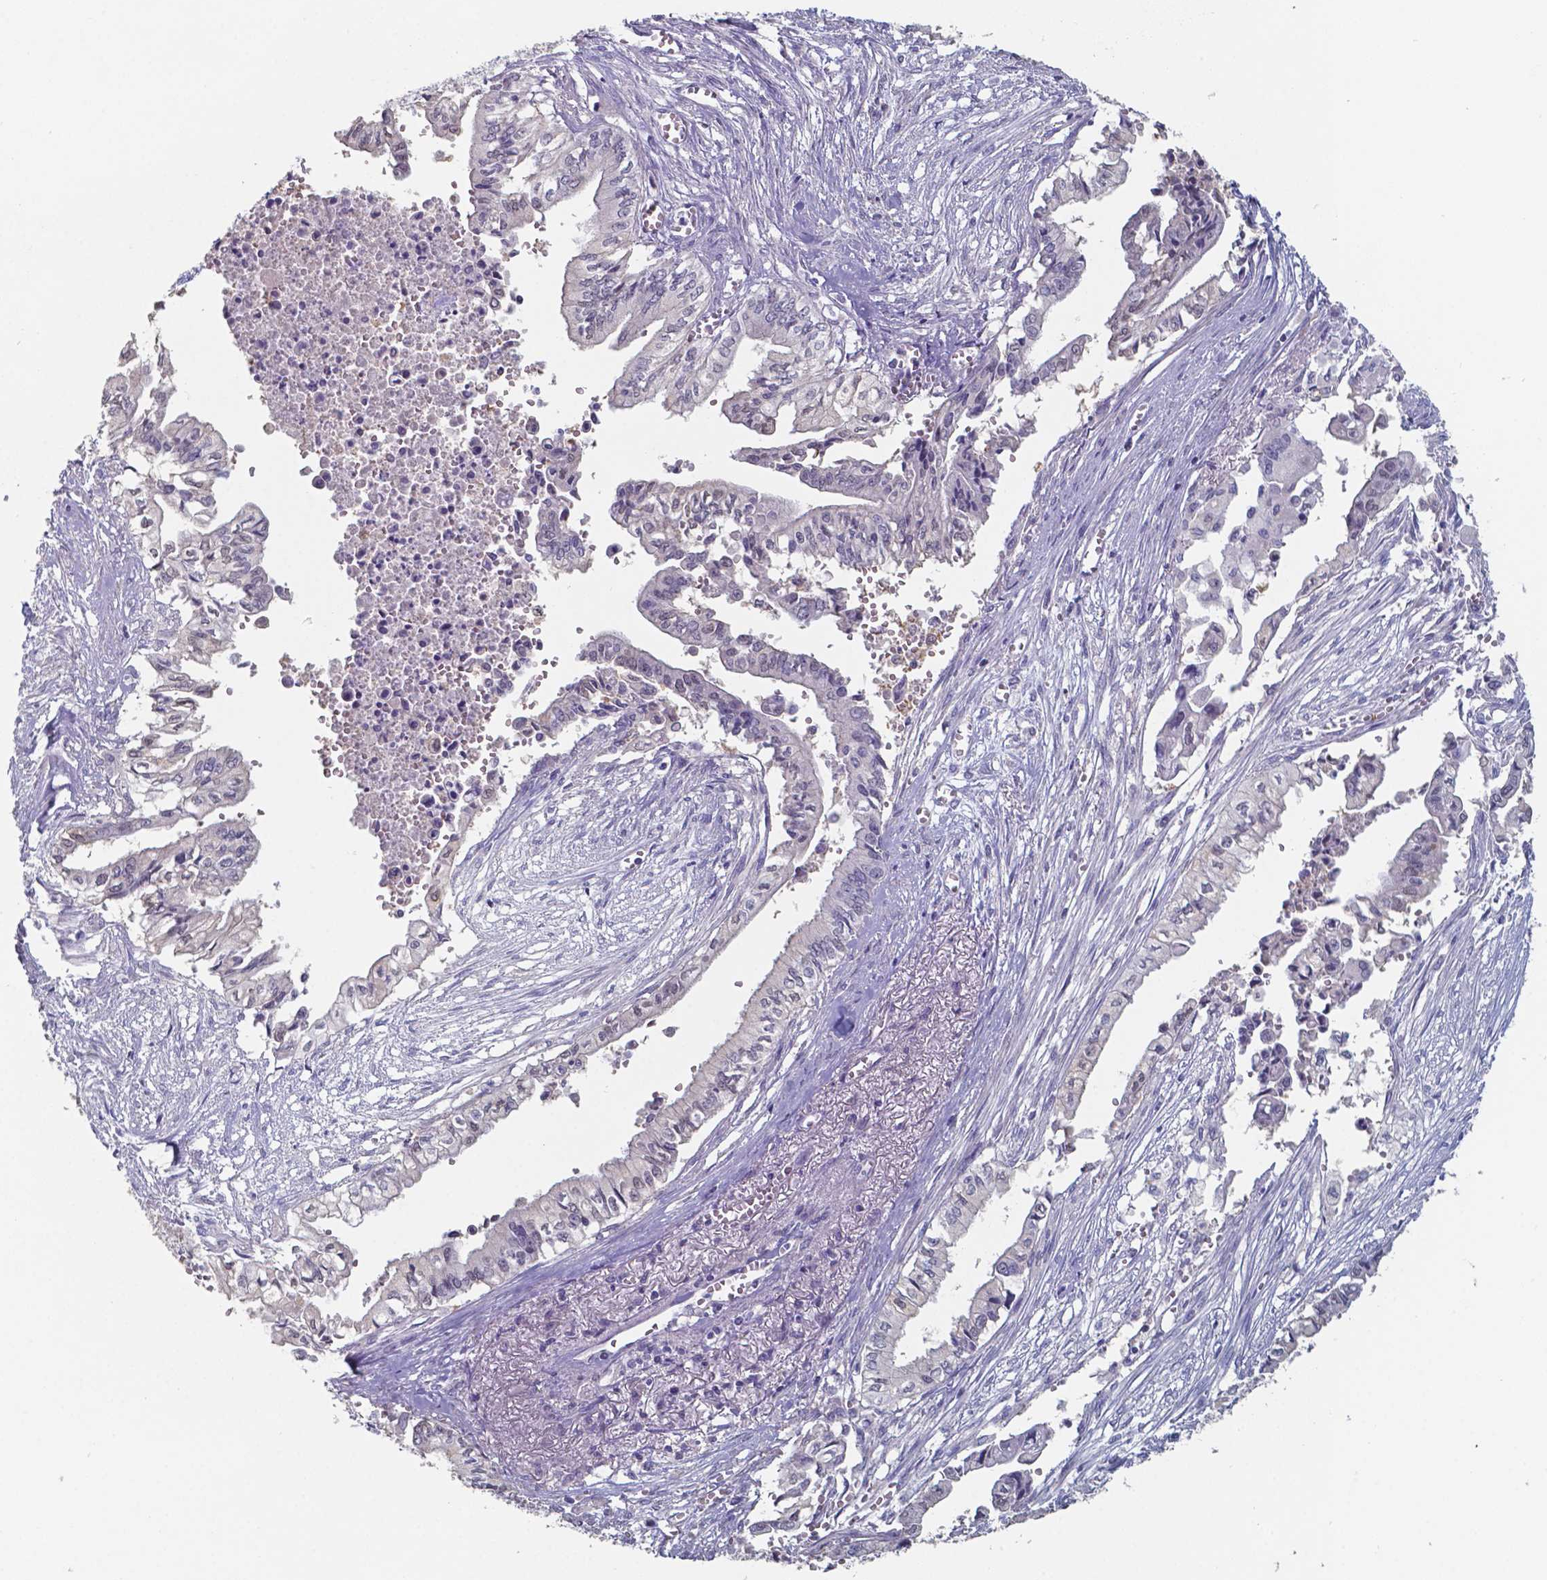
{"staining": {"intensity": "negative", "quantity": "none", "location": "none"}, "tissue": "pancreatic cancer", "cell_type": "Tumor cells", "image_type": "cancer", "snomed": [{"axis": "morphology", "description": "Adenocarcinoma, NOS"}, {"axis": "topography", "description": "Pancreas"}], "caption": "High magnification brightfield microscopy of pancreatic cancer (adenocarcinoma) stained with DAB (brown) and counterstained with hematoxylin (blue): tumor cells show no significant staining.", "gene": "FOXJ1", "patient": {"sex": "female", "age": 61}}